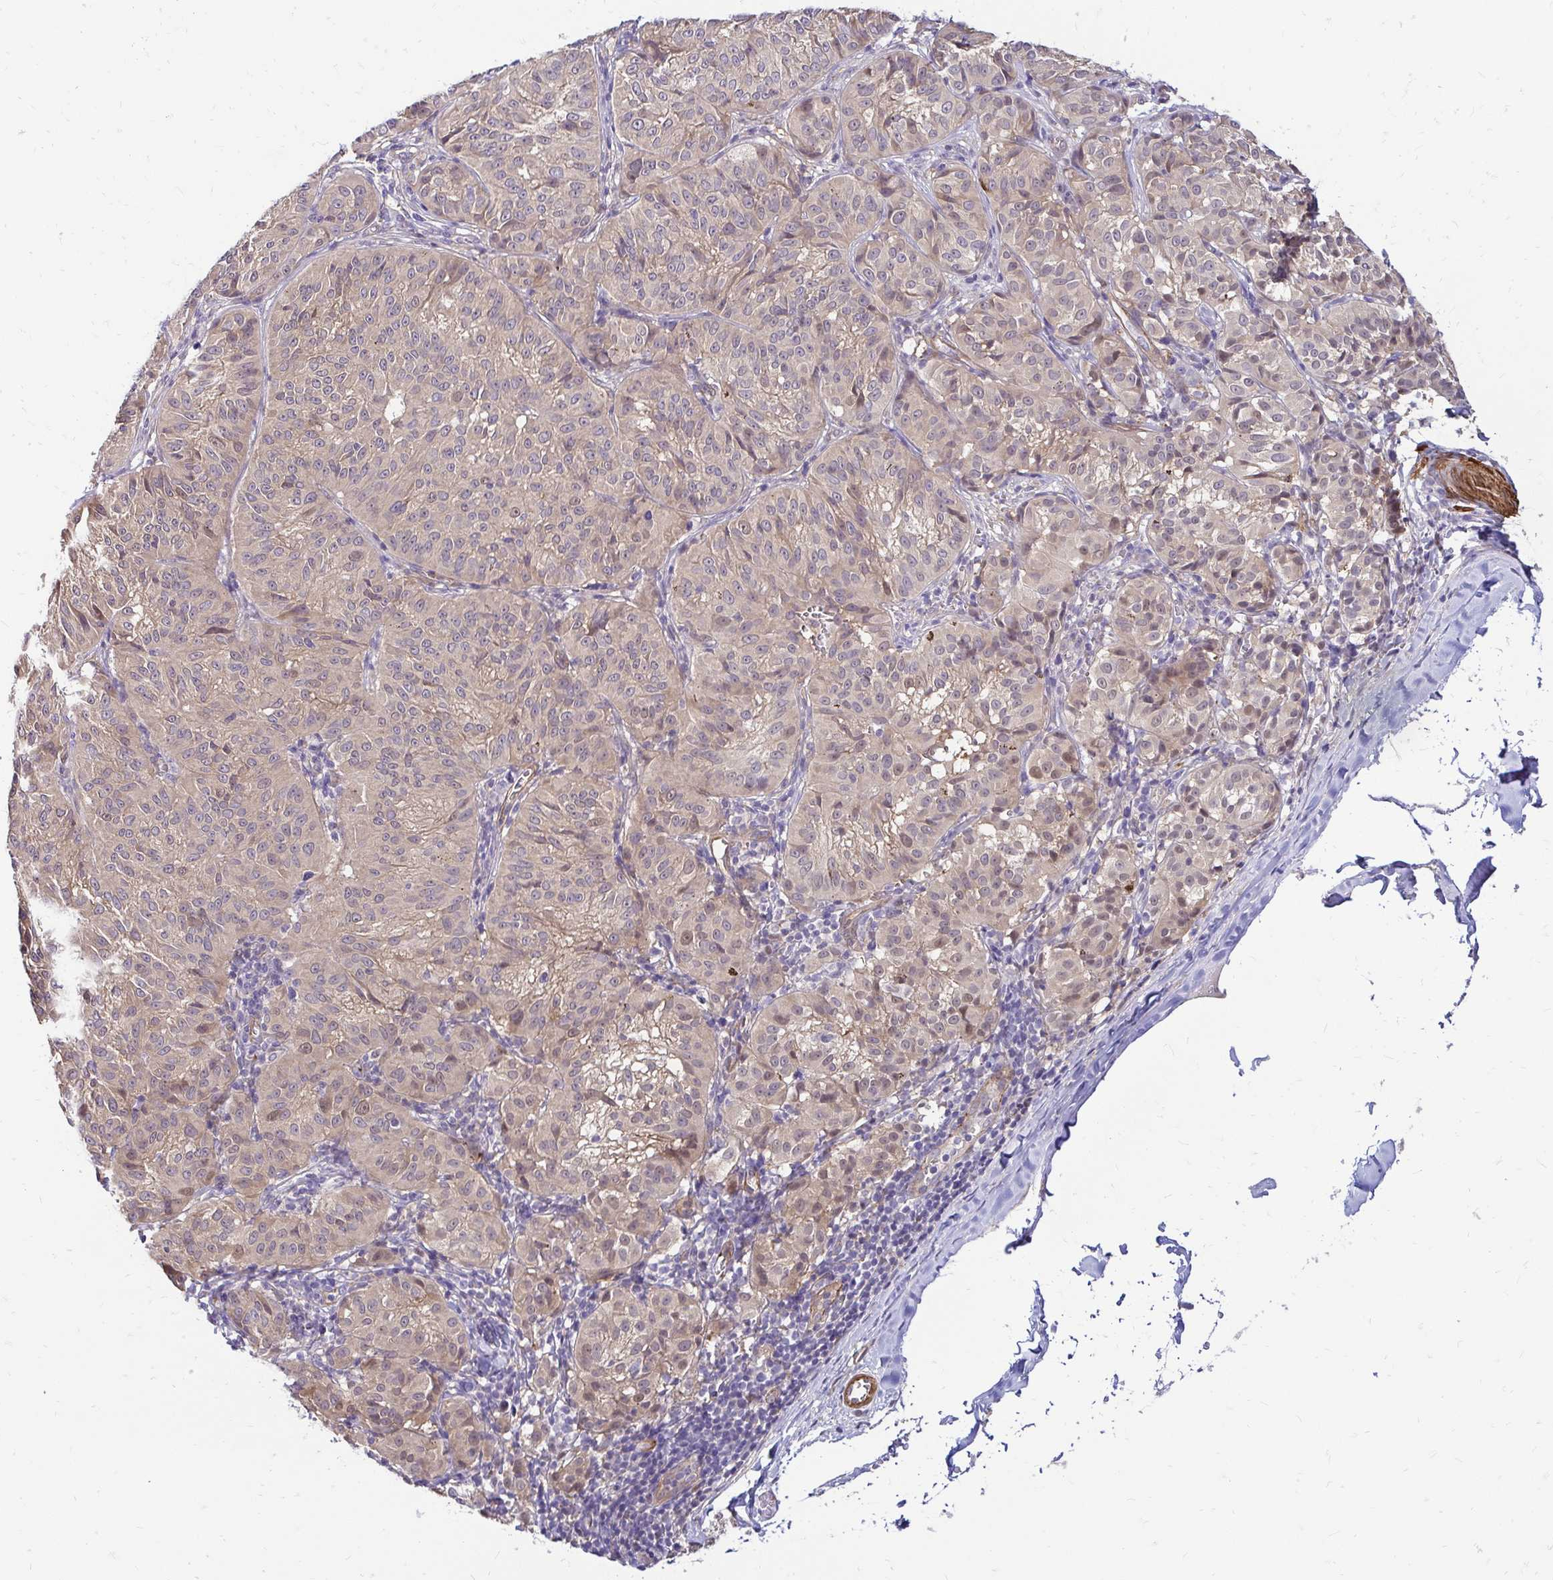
{"staining": {"intensity": "weak", "quantity": "25%-75%", "location": "cytoplasmic/membranous,nuclear"}, "tissue": "melanoma", "cell_type": "Tumor cells", "image_type": "cancer", "snomed": [{"axis": "morphology", "description": "Malignant melanoma, NOS"}, {"axis": "topography", "description": "Skin"}], "caption": "Malignant melanoma was stained to show a protein in brown. There is low levels of weak cytoplasmic/membranous and nuclear staining in approximately 25%-75% of tumor cells.", "gene": "YAP1", "patient": {"sex": "female", "age": 72}}